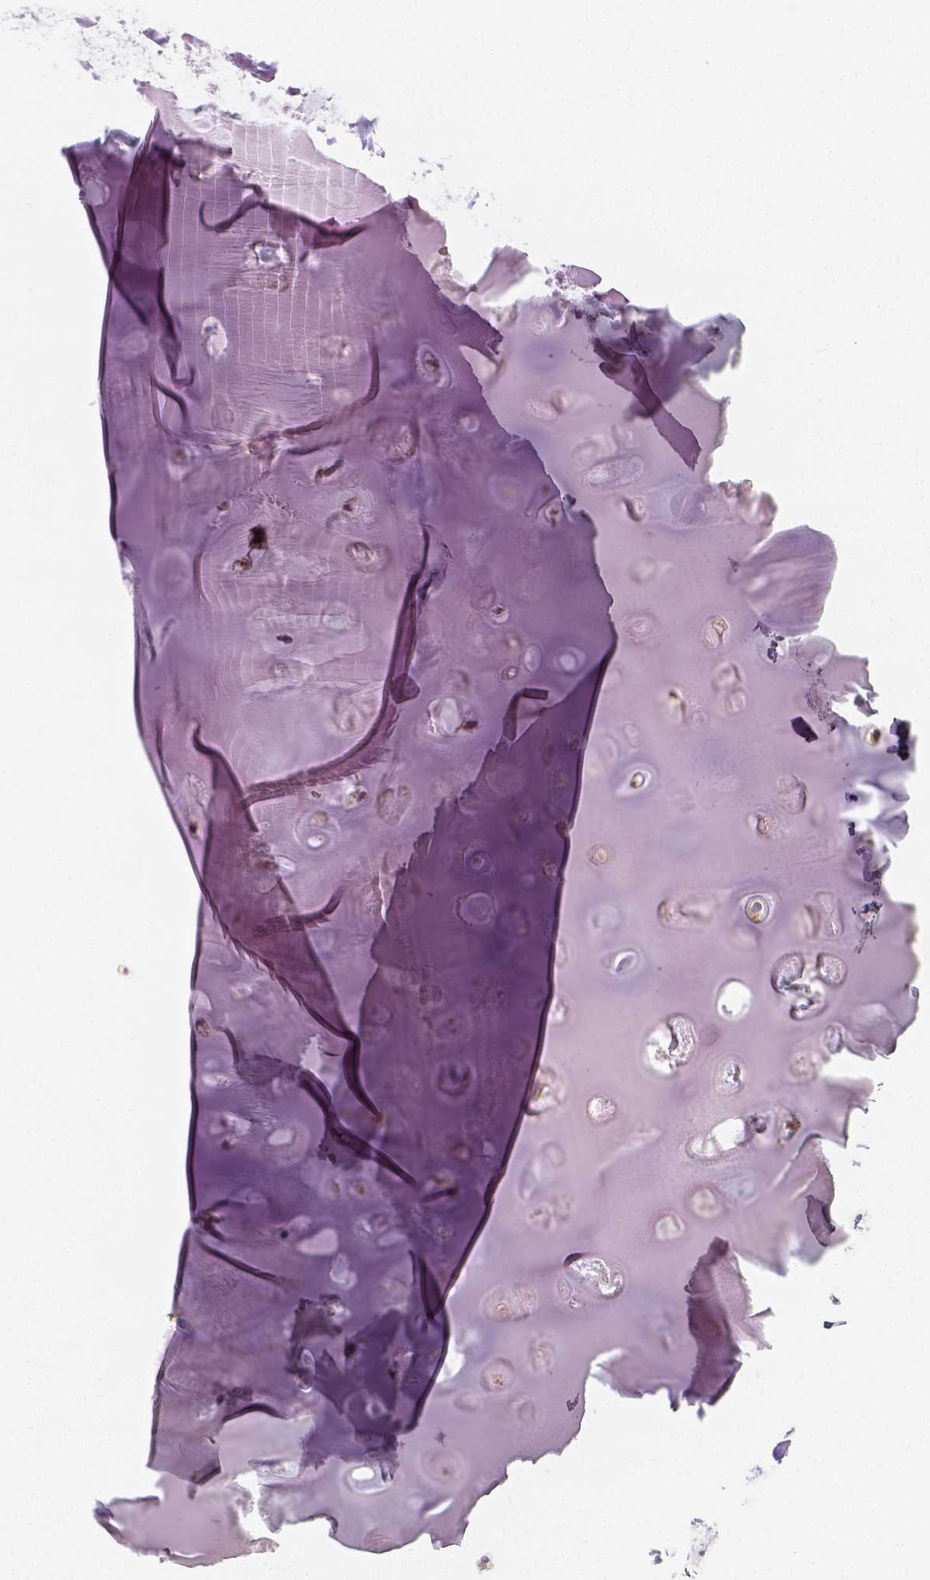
{"staining": {"intensity": "negative", "quantity": "none", "location": "none"}, "tissue": "soft tissue", "cell_type": "Chondrocytes", "image_type": "normal", "snomed": [{"axis": "morphology", "description": "Normal tissue, NOS"}, {"axis": "morphology", "description": "Squamous cell carcinoma, NOS"}, {"axis": "topography", "description": "Cartilage tissue"}, {"axis": "topography", "description": "Bronchus"}, {"axis": "topography", "description": "Lung"}], "caption": "The photomicrograph exhibits no staining of chondrocytes in unremarkable soft tissue.", "gene": "THY1", "patient": {"sex": "male", "age": 66}}